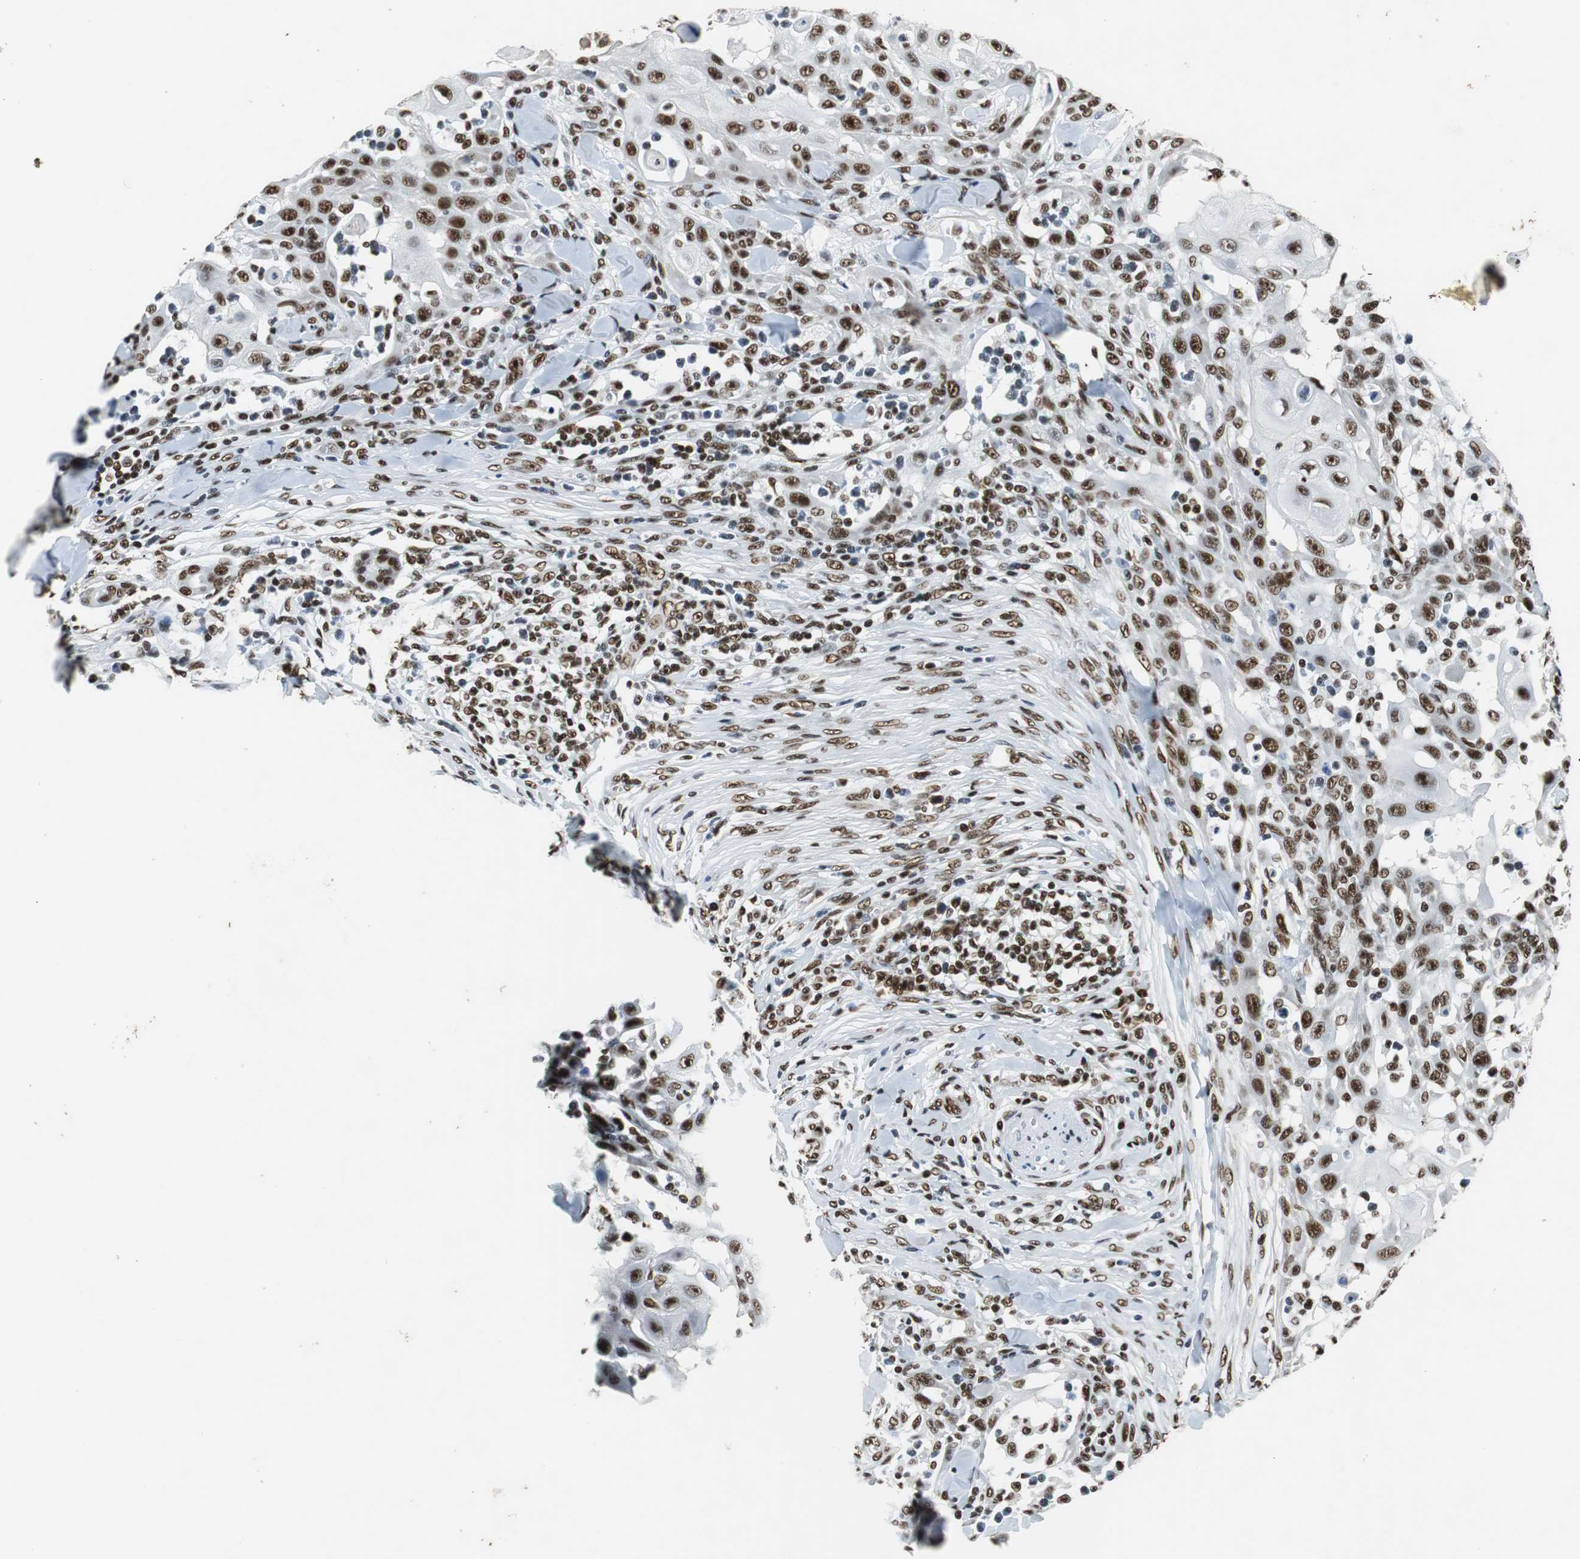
{"staining": {"intensity": "strong", "quantity": ">75%", "location": "nuclear"}, "tissue": "skin cancer", "cell_type": "Tumor cells", "image_type": "cancer", "snomed": [{"axis": "morphology", "description": "Squamous cell carcinoma, NOS"}, {"axis": "topography", "description": "Skin"}], "caption": "IHC image of neoplastic tissue: skin cancer (squamous cell carcinoma) stained using immunohistochemistry (IHC) exhibits high levels of strong protein expression localized specifically in the nuclear of tumor cells, appearing as a nuclear brown color.", "gene": "PRKDC", "patient": {"sex": "male", "age": 24}}